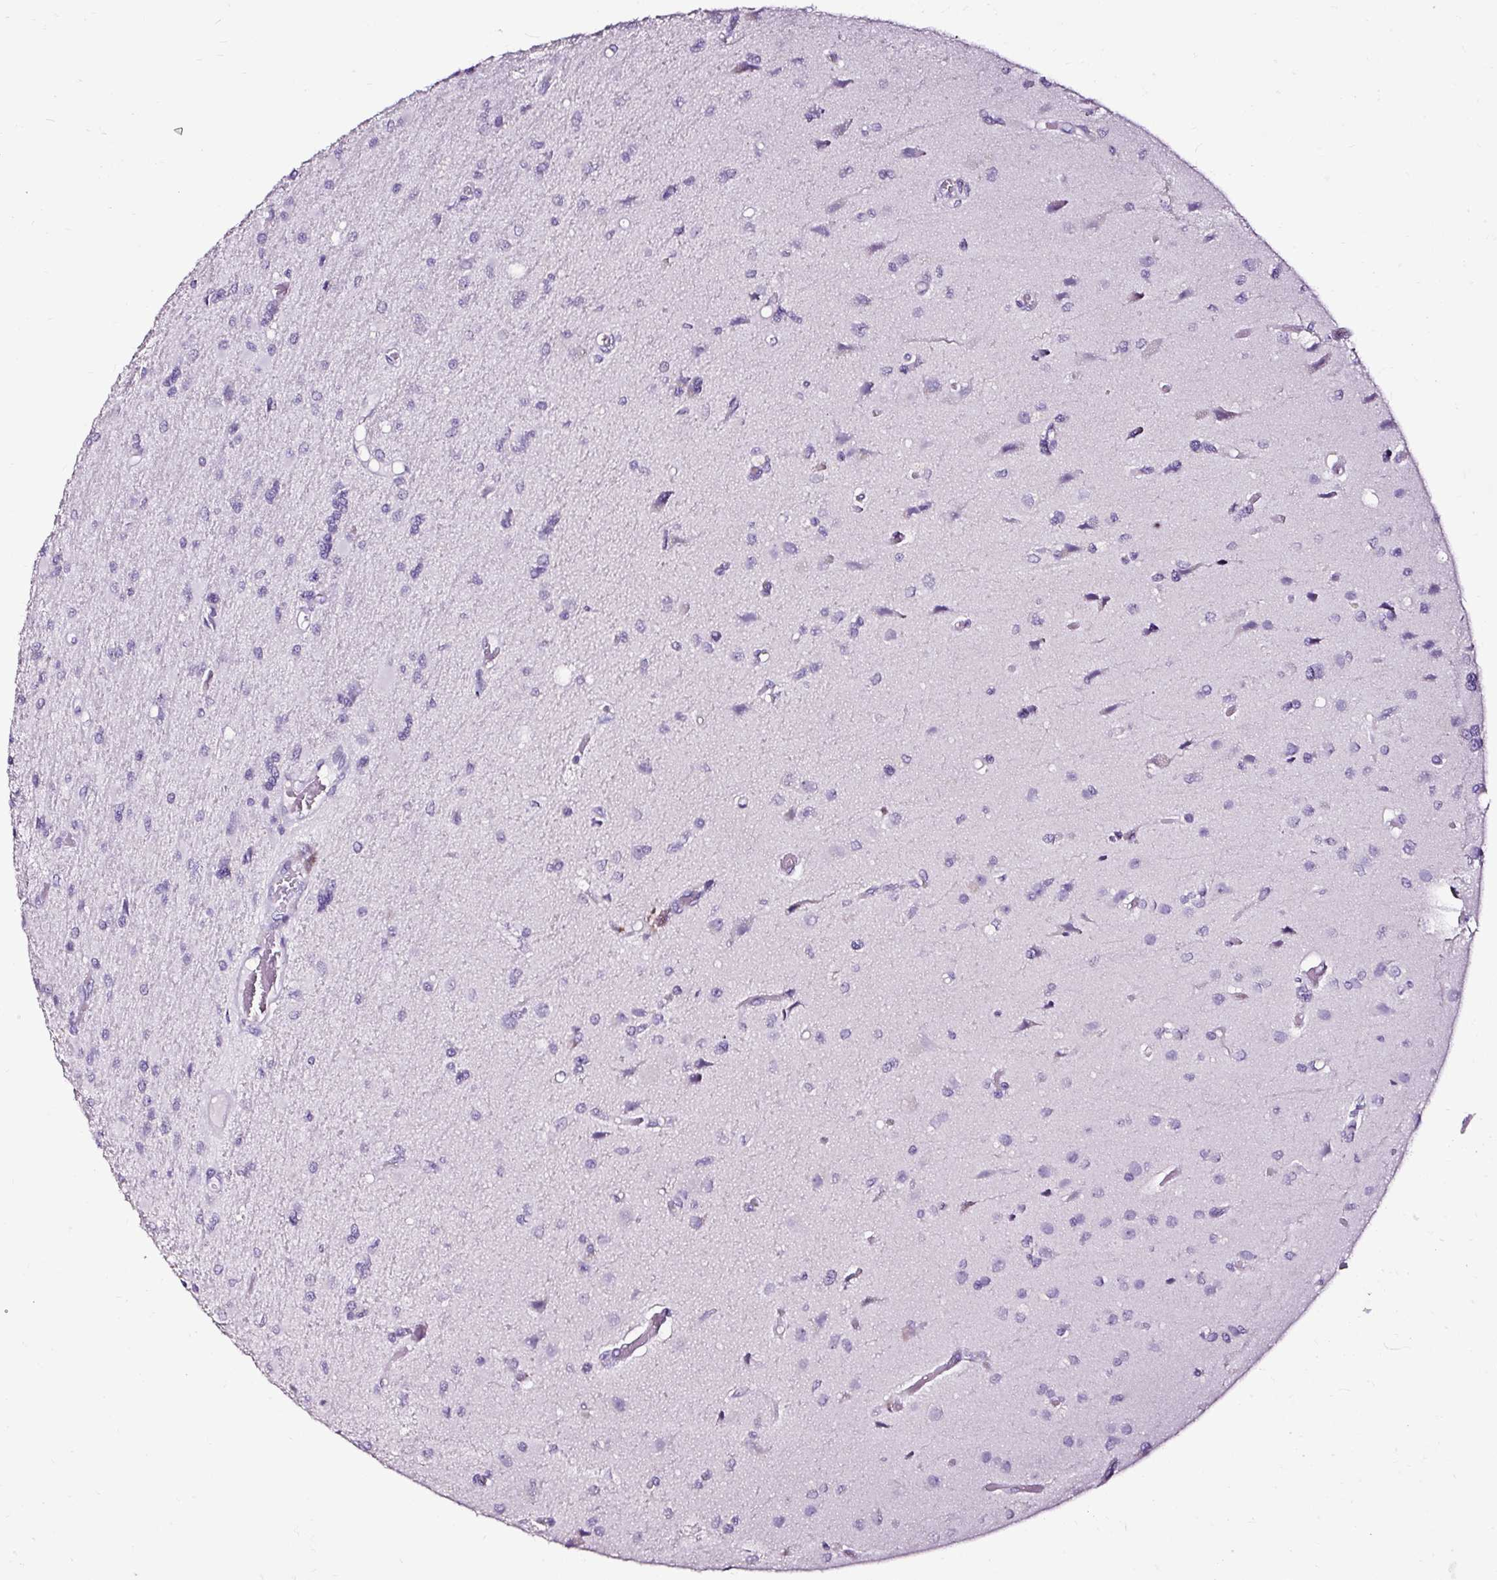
{"staining": {"intensity": "negative", "quantity": "none", "location": "none"}, "tissue": "glioma", "cell_type": "Tumor cells", "image_type": "cancer", "snomed": [{"axis": "morphology", "description": "Glioma, malignant, High grade"}, {"axis": "topography", "description": "Brain"}], "caption": "Protein analysis of glioma shows no significant staining in tumor cells.", "gene": "SLC7A8", "patient": {"sex": "female", "age": 70}}